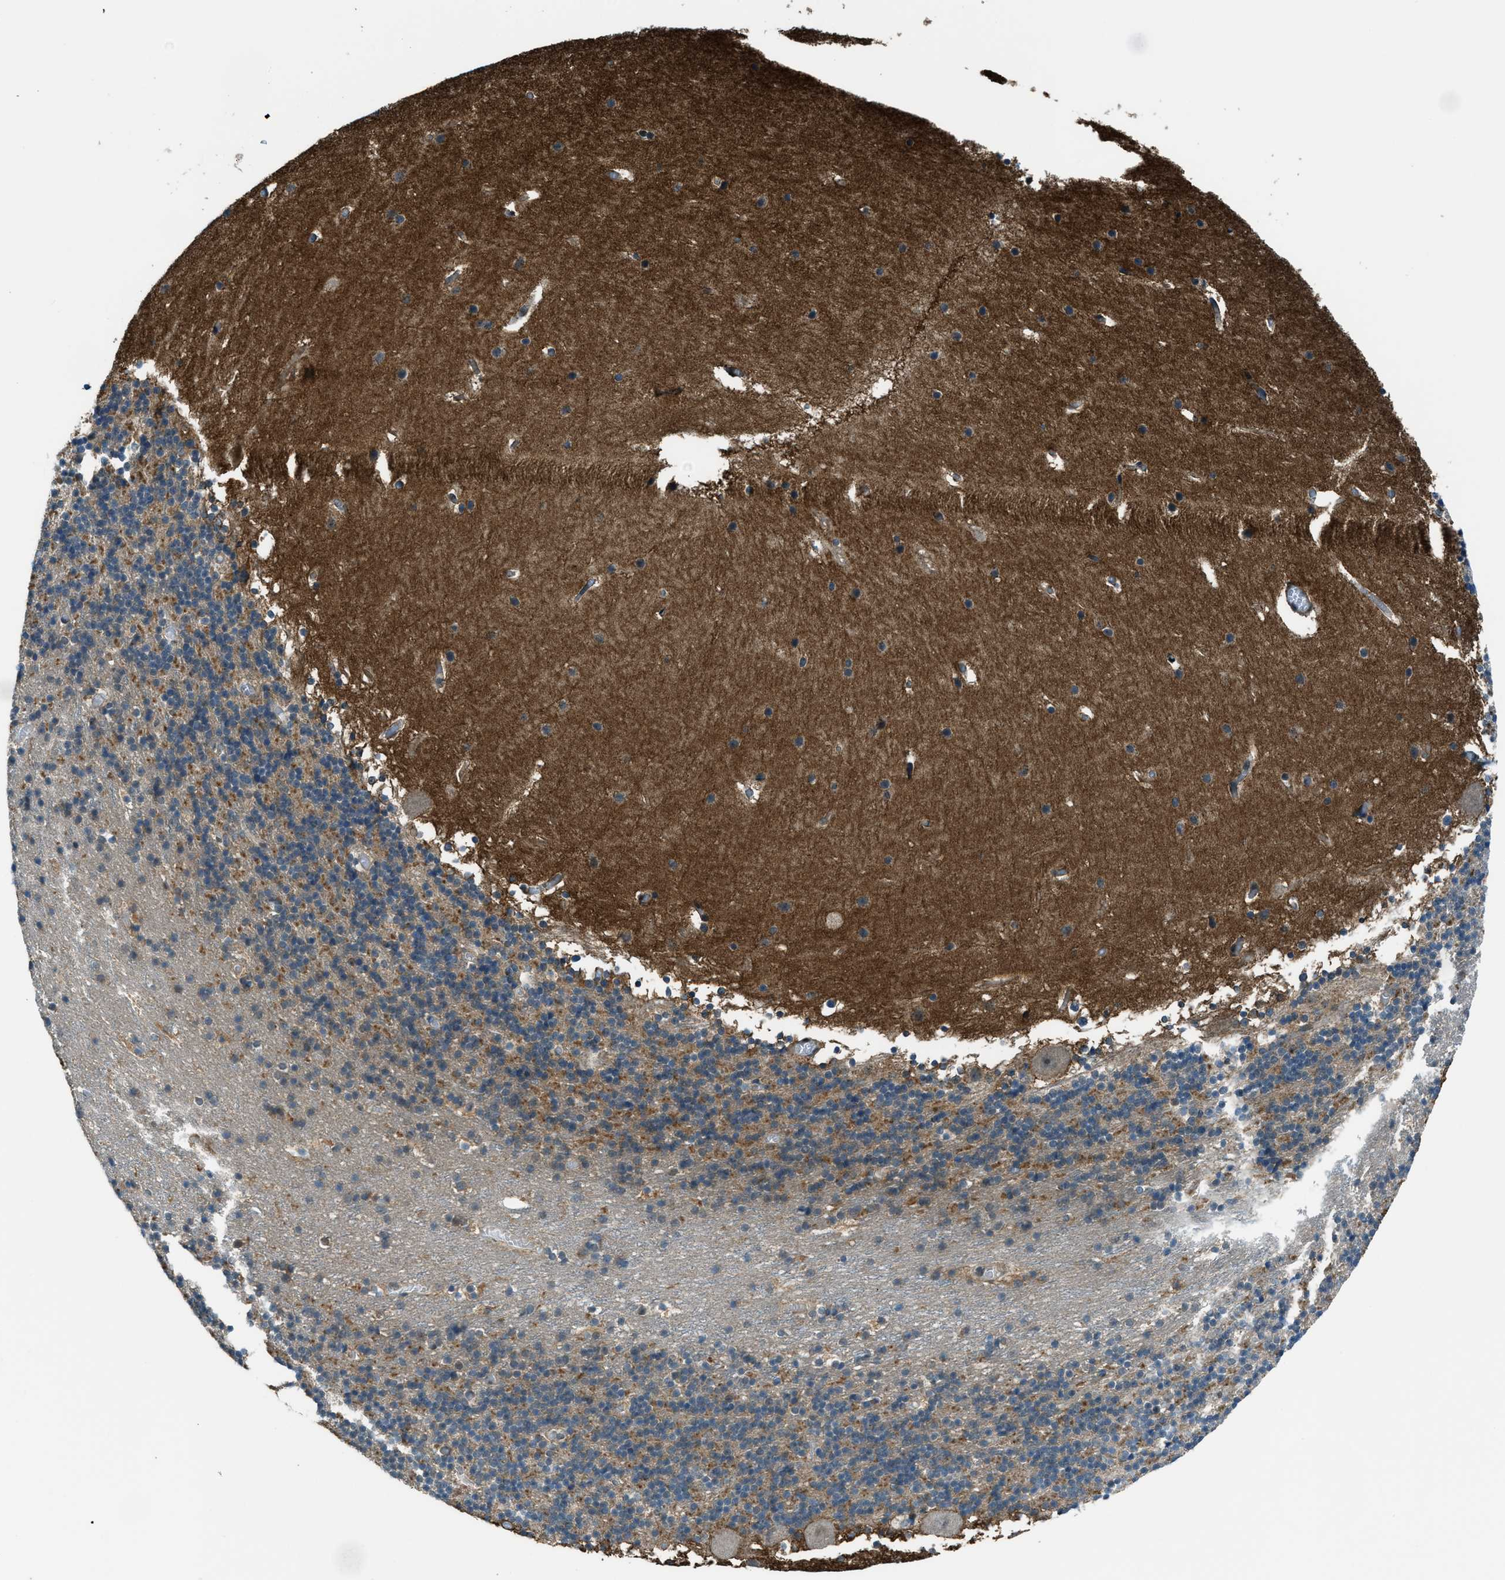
{"staining": {"intensity": "moderate", "quantity": "25%-75%", "location": "cytoplasmic/membranous"}, "tissue": "cerebellum", "cell_type": "Cells in granular layer", "image_type": "normal", "snomed": [{"axis": "morphology", "description": "Normal tissue, NOS"}, {"axis": "topography", "description": "Cerebellum"}], "caption": "Moderate cytoplasmic/membranous expression for a protein is seen in approximately 25%-75% of cells in granular layer of normal cerebellum using immunohistochemistry.", "gene": "NPEPL1", "patient": {"sex": "male", "age": 45}}